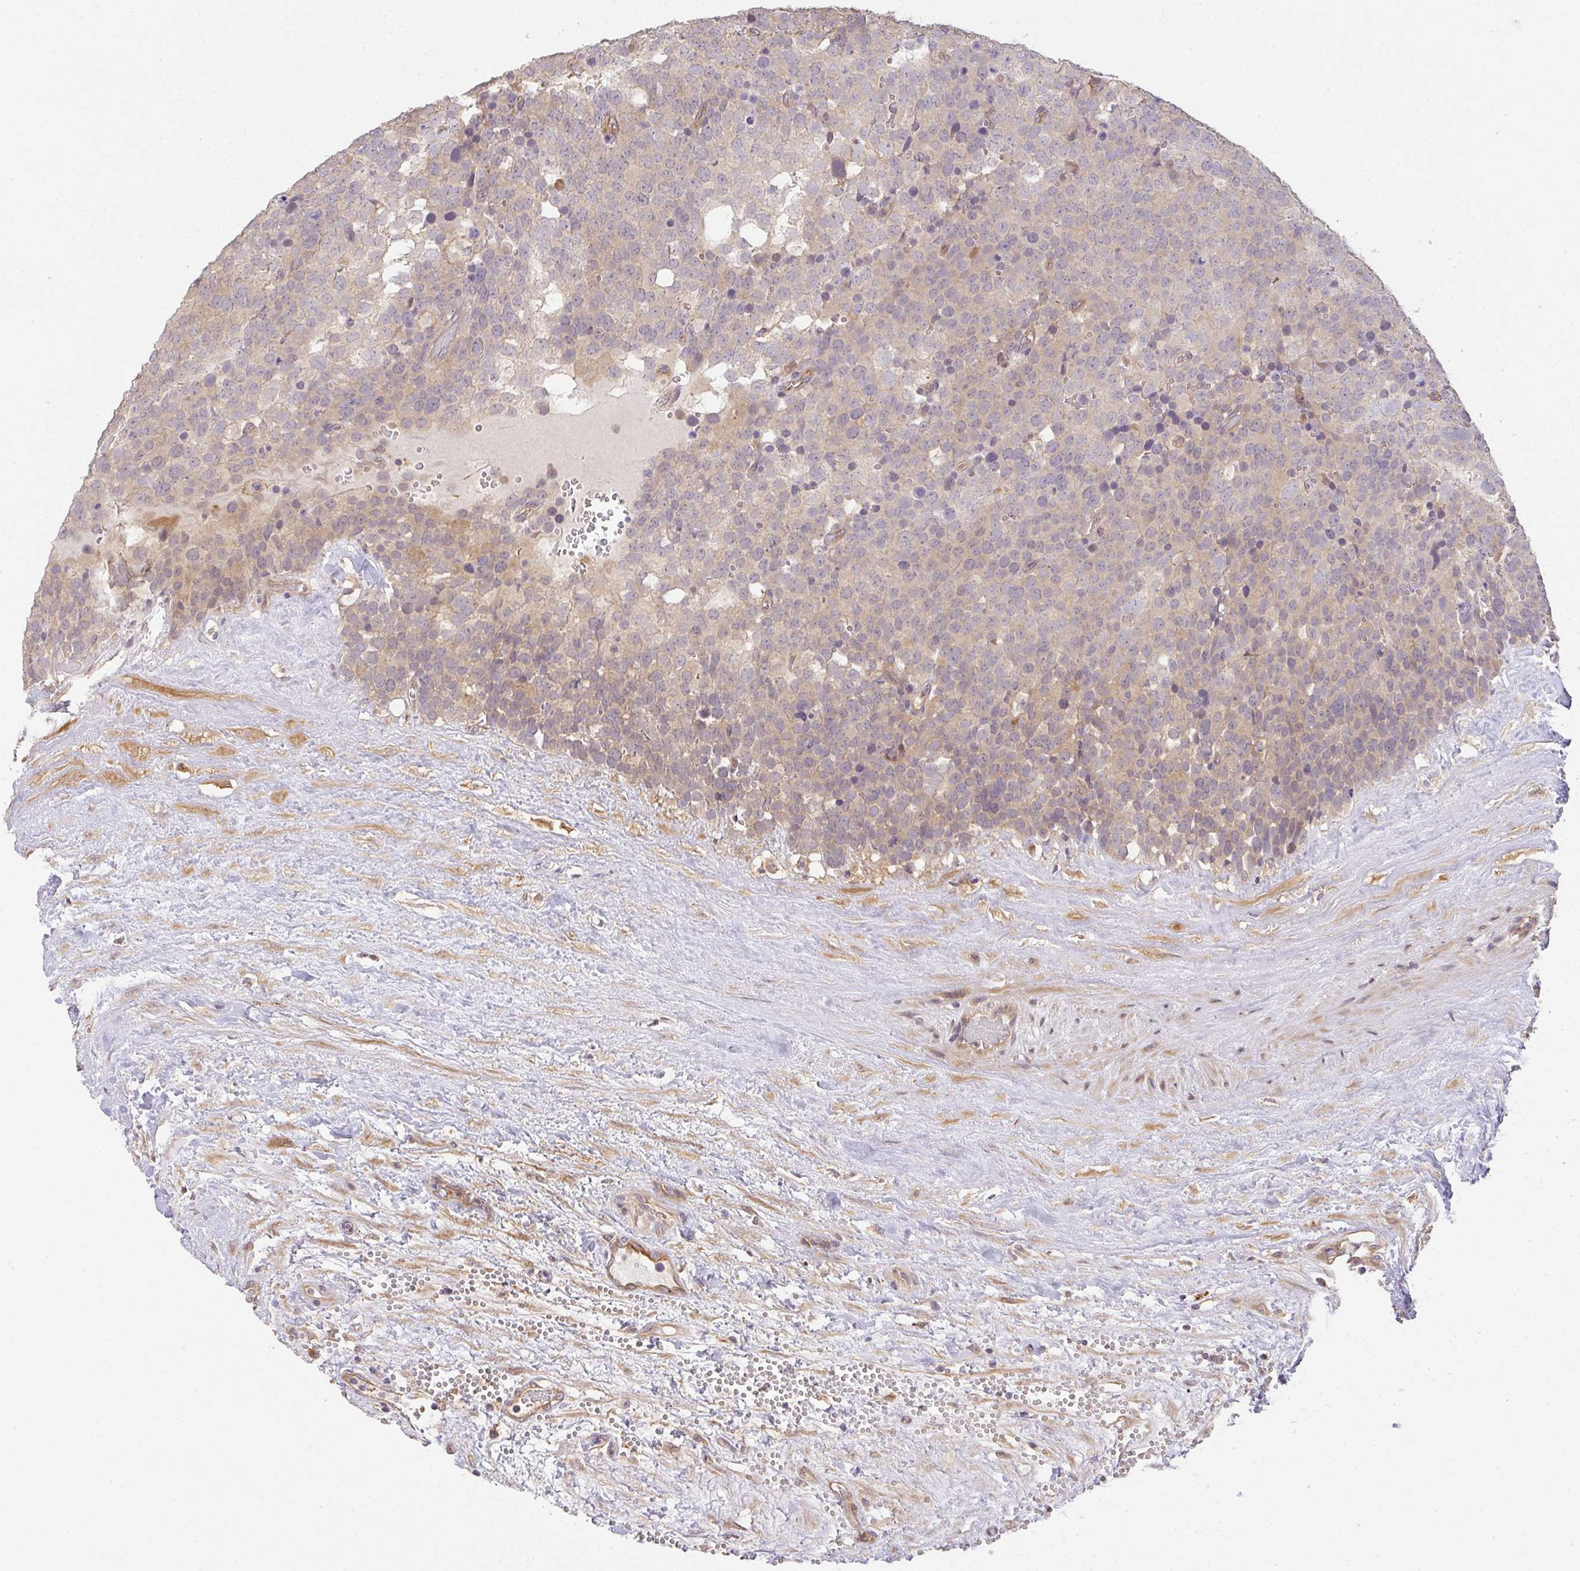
{"staining": {"intensity": "weak", "quantity": "25%-75%", "location": "cytoplasmic/membranous"}, "tissue": "testis cancer", "cell_type": "Tumor cells", "image_type": "cancer", "snomed": [{"axis": "morphology", "description": "Seminoma, NOS"}, {"axis": "topography", "description": "Testis"}], "caption": "The photomicrograph exhibits staining of testis seminoma, revealing weak cytoplasmic/membranous protein expression (brown color) within tumor cells.", "gene": "EEF1AKMT1", "patient": {"sex": "male", "age": 71}}